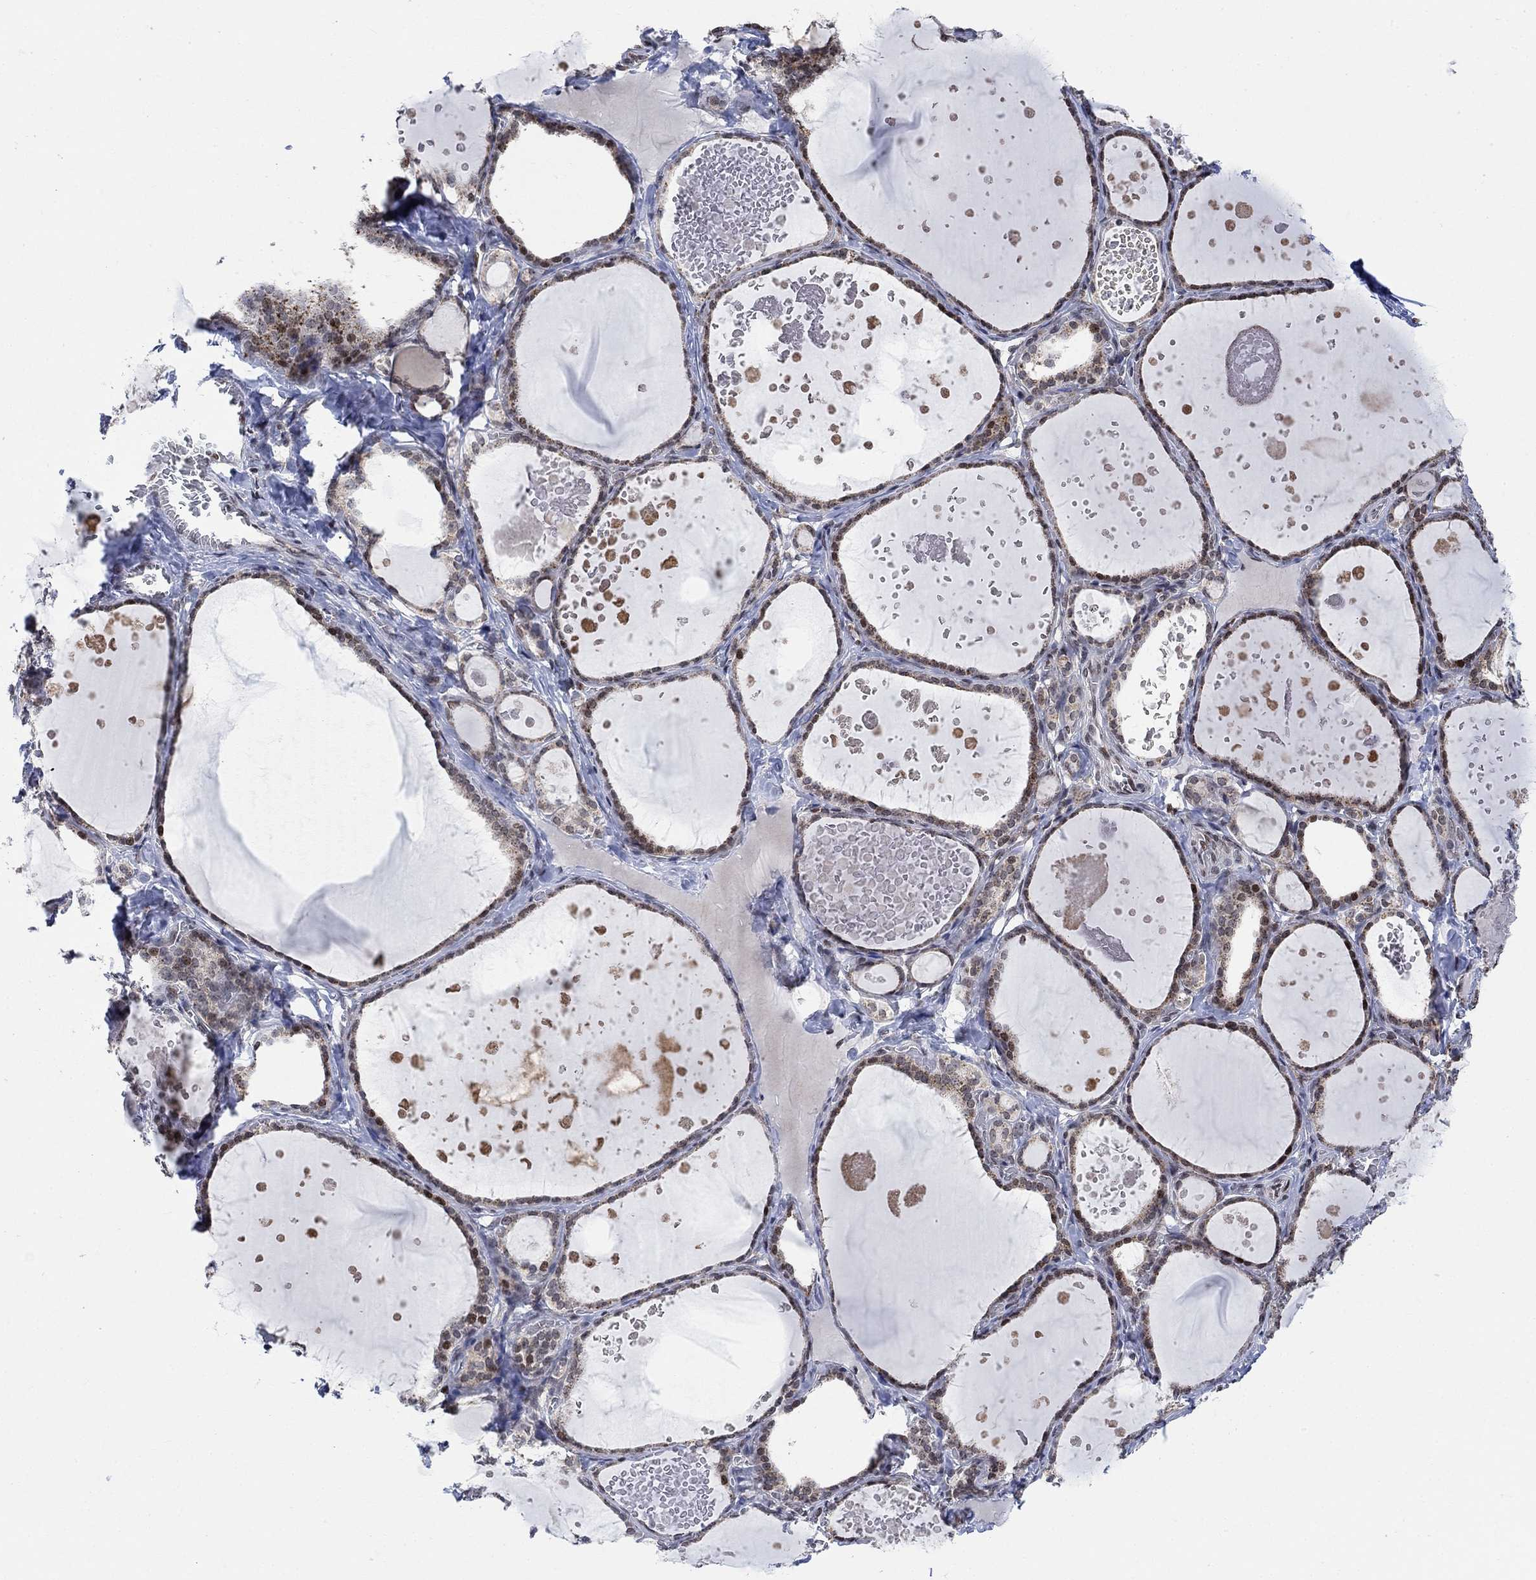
{"staining": {"intensity": "moderate", "quantity": "25%-75%", "location": "nuclear"}, "tissue": "thyroid gland", "cell_type": "Glandular cells", "image_type": "normal", "snomed": [{"axis": "morphology", "description": "Normal tissue, NOS"}, {"axis": "topography", "description": "Thyroid gland"}], "caption": "Protein expression analysis of benign thyroid gland demonstrates moderate nuclear expression in approximately 25%-75% of glandular cells. (DAB (3,3'-diaminobenzidine) = brown stain, brightfield microscopy at high magnification).", "gene": "ABHD14A", "patient": {"sex": "female", "age": 56}}